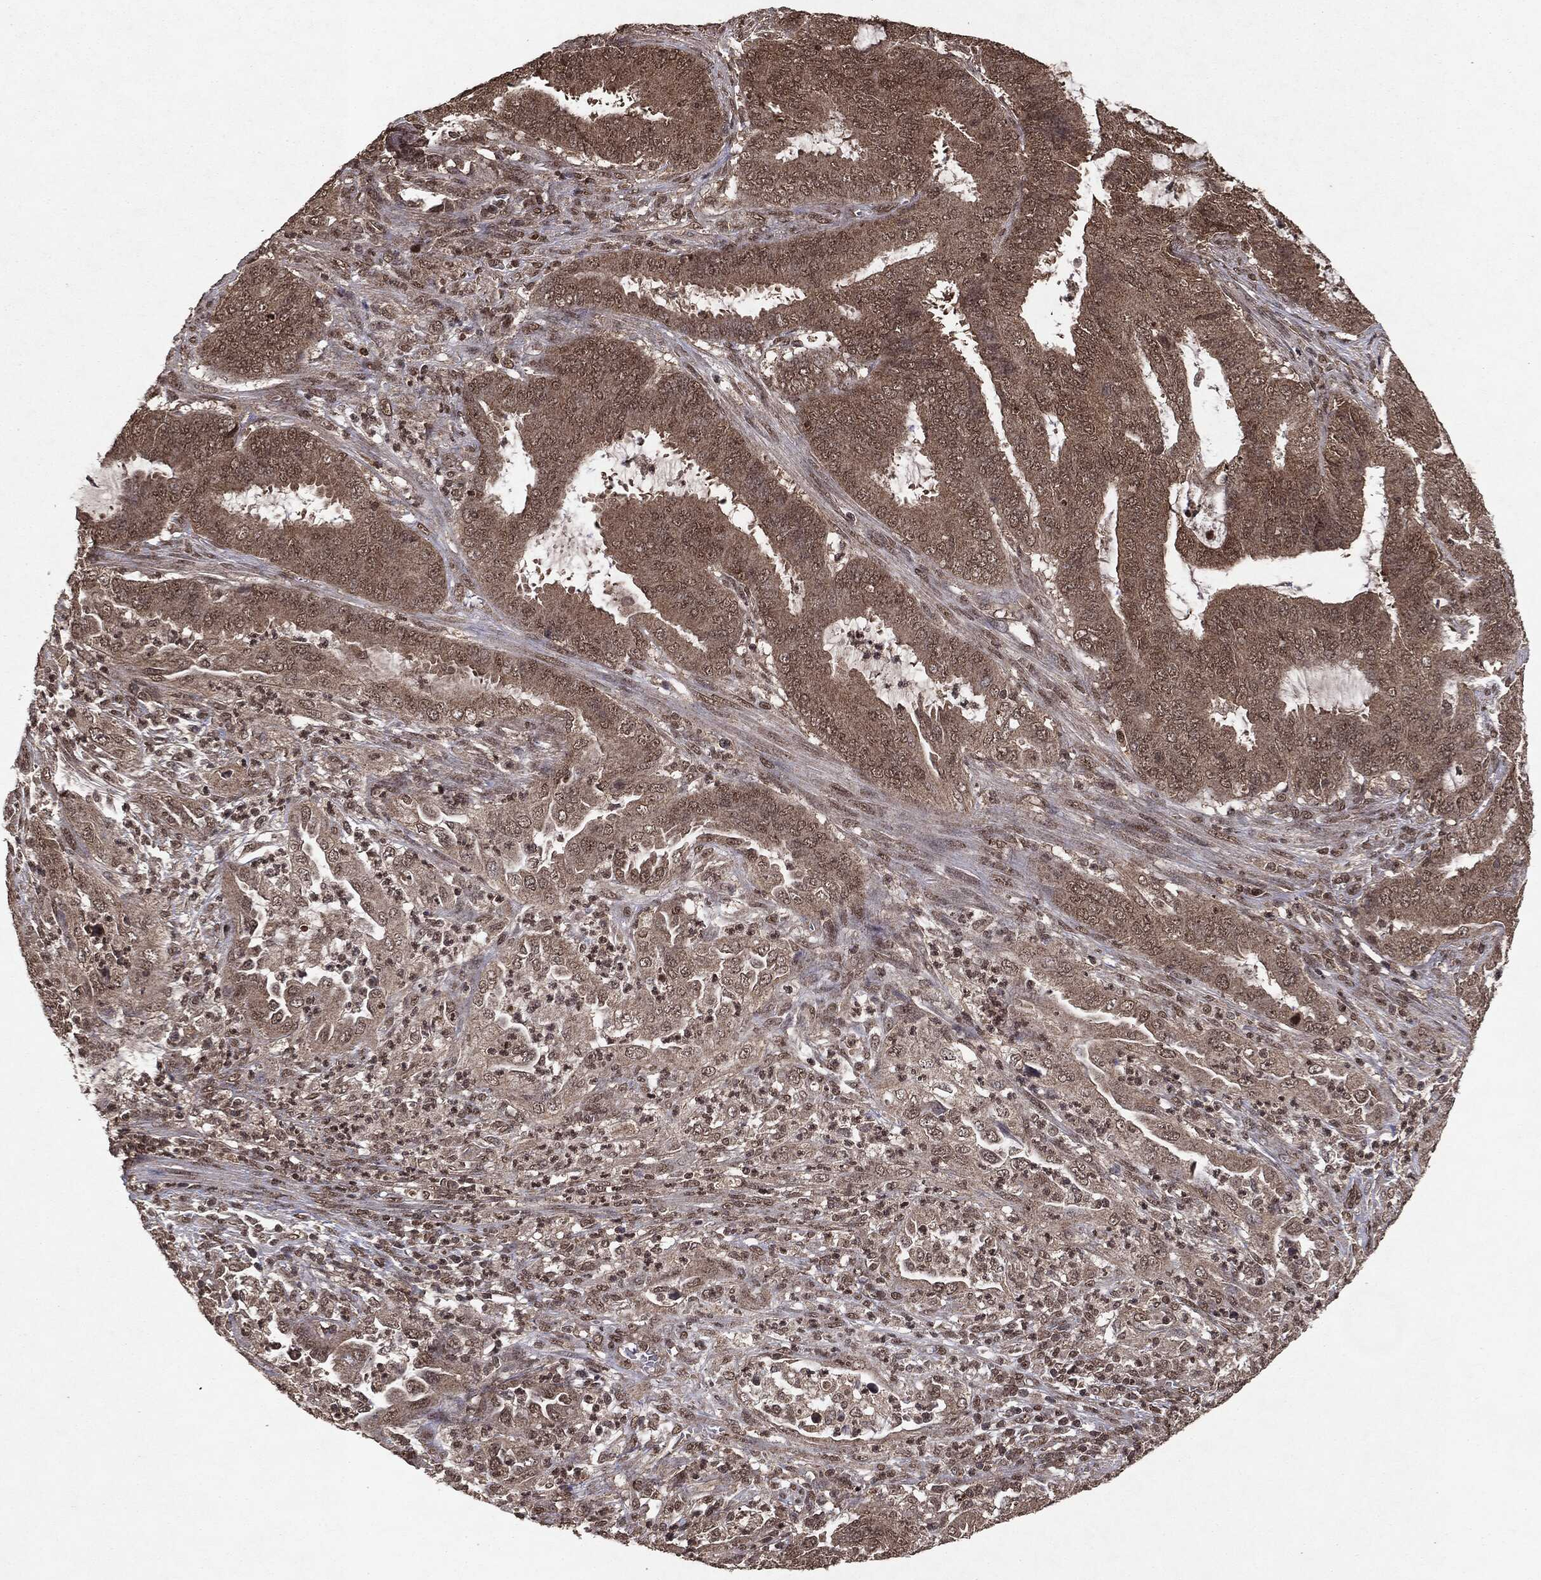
{"staining": {"intensity": "weak", "quantity": ">75%", "location": "cytoplasmic/membranous"}, "tissue": "endometrial cancer", "cell_type": "Tumor cells", "image_type": "cancer", "snomed": [{"axis": "morphology", "description": "Adenocarcinoma, NOS"}, {"axis": "topography", "description": "Endometrium"}], "caption": "An IHC histopathology image of tumor tissue is shown. Protein staining in brown highlights weak cytoplasmic/membranous positivity in adenocarcinoma (endometrial) within tumor cells. (IHC, brightfield microscopy, high magnification).", "gene": "PEBP1", "patient": {"sex": "female", "age": 51}}